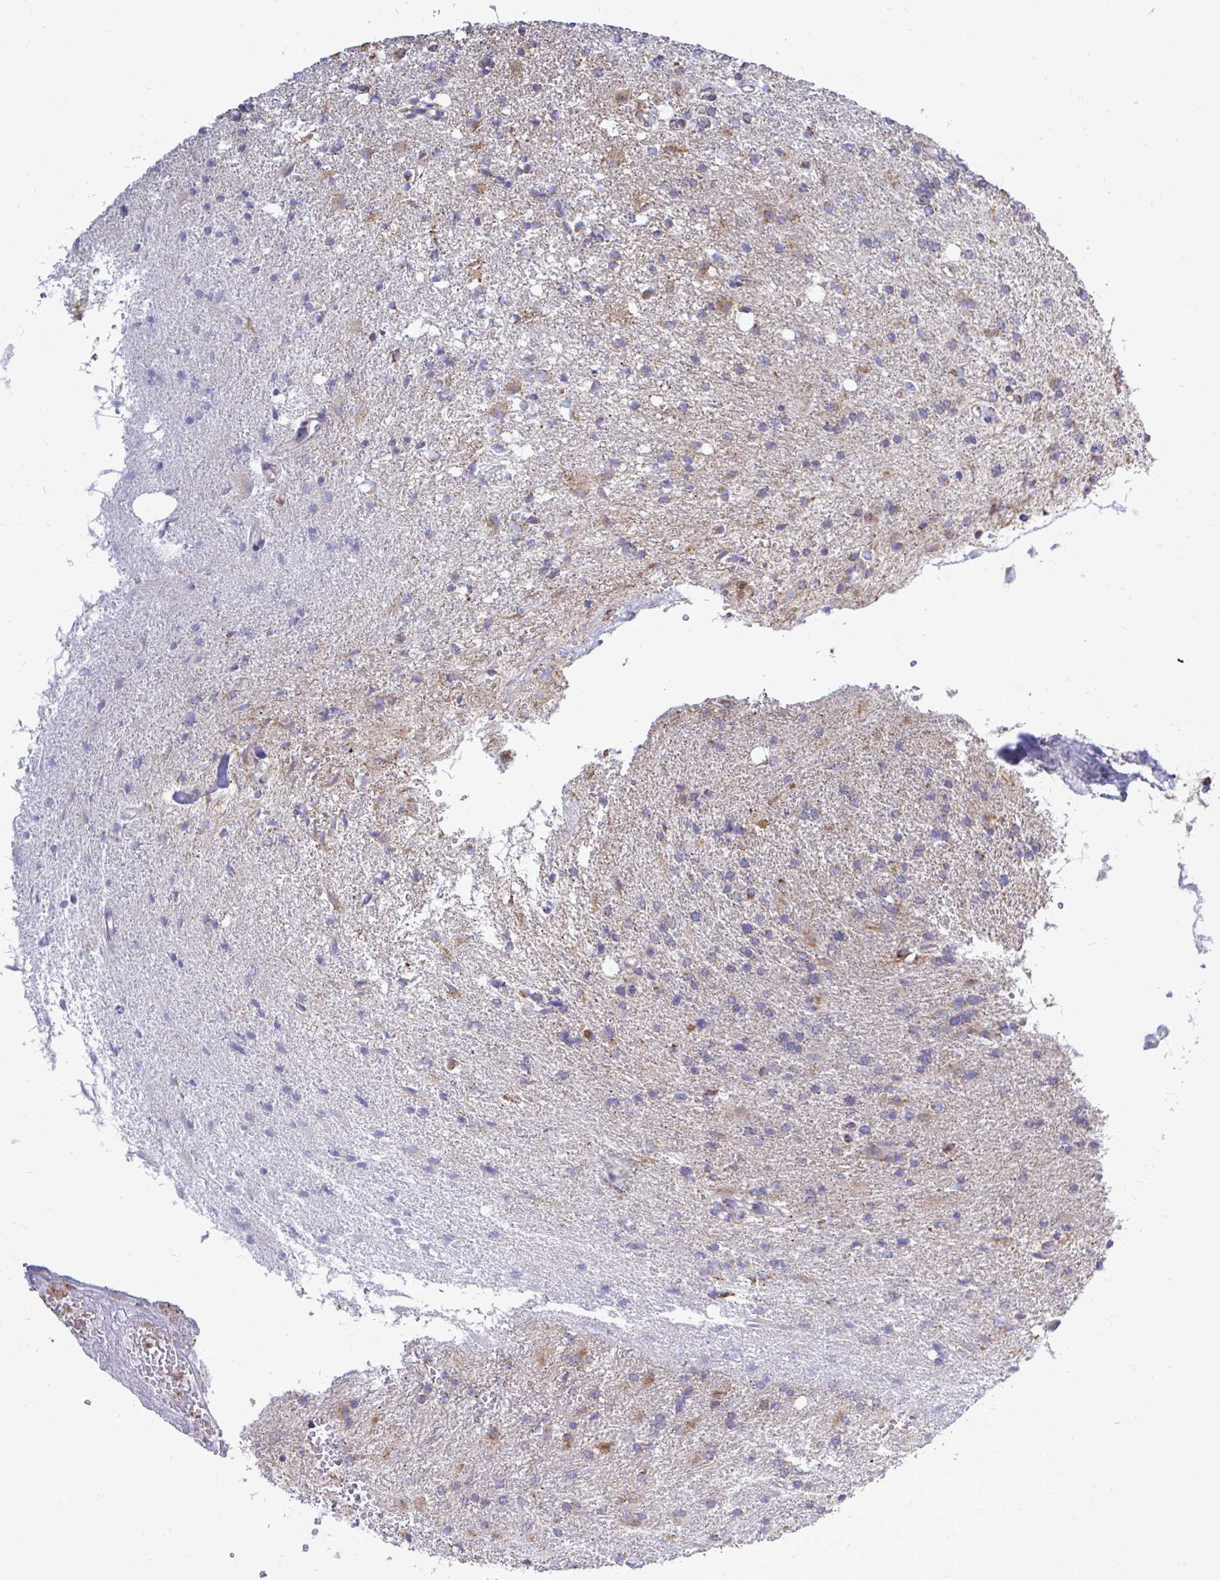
{"staining": {"intensity": "negative", "quantity": "none", "location": "none"}, "tissue": "glioma", "cell_type": "Tumor cells", "image_type": "cancer", "snomed": [{"axis": "morphology", "description": "Glioma, malignant, High grade"}, {"axis": "topography", "description": "Brain"}], "caption": "Protein analysis of high-grade glioma (malignant) demonstrates no significant staining in tumor cells. (DAB (3,3'-diaminobenzidine) immunohistochemistry (IHC), high magnification).", "gene": "OR10R2", "patient": {"sex": "male", "age": 56}}